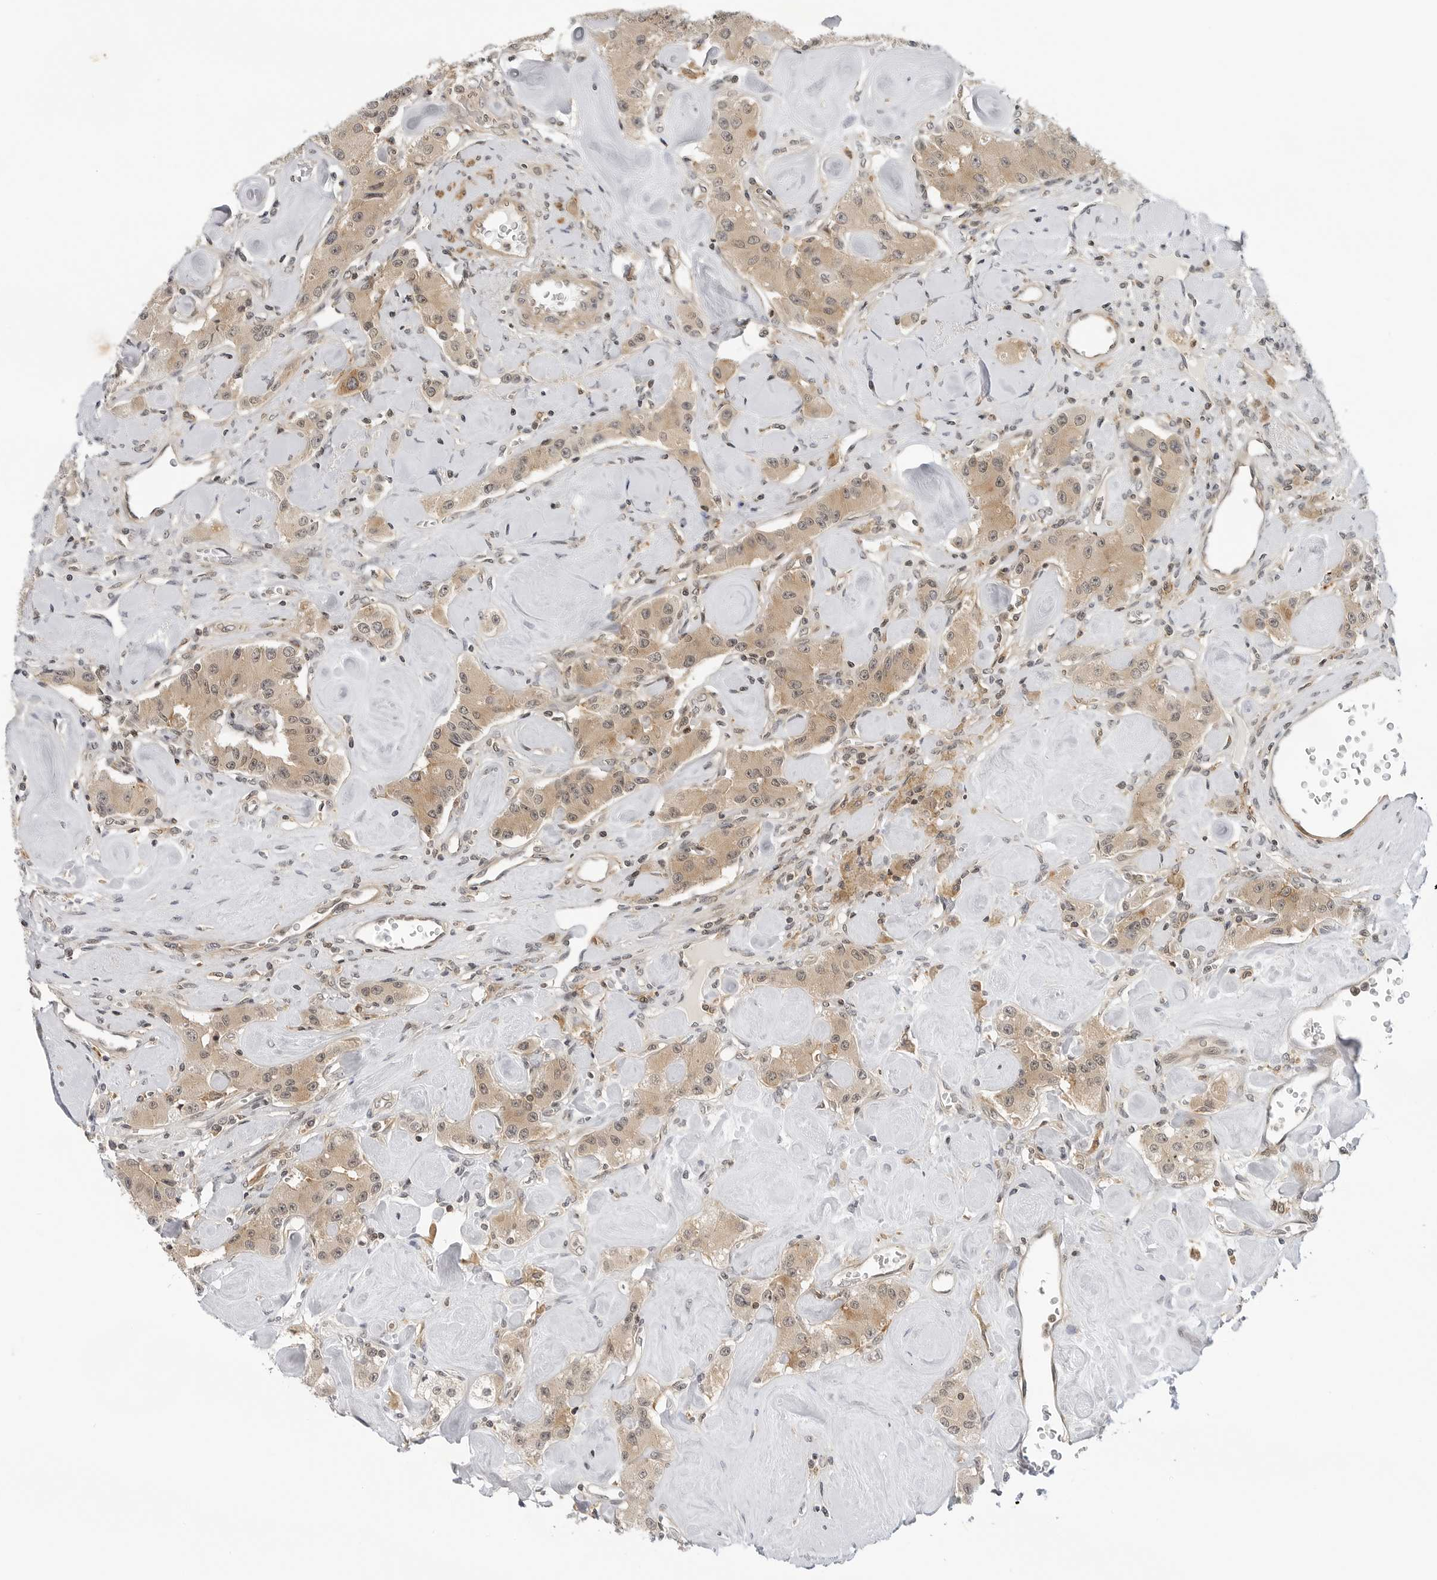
{"staining": {"intensity": "moderate", "quantity": ">75%", "location": "cytoplasmic/membranous"}, "tissue": "carcinoid", "cell_type": "Tumor cells", "image_type": "cancer", "snomed": [{"axis": "morphology", "description": "Carcinoid, malignant, NOS"}, {"axis": "topography", "description": "Pancreas"}], "caption": "Tumor cells exhibit medium levels of moderate cytoplasmic/membranous positivity in about >75% of cells in malignant carcinoid.", "gene": "MAP2K5", "patient": {"sex": "male", "age": 41}}